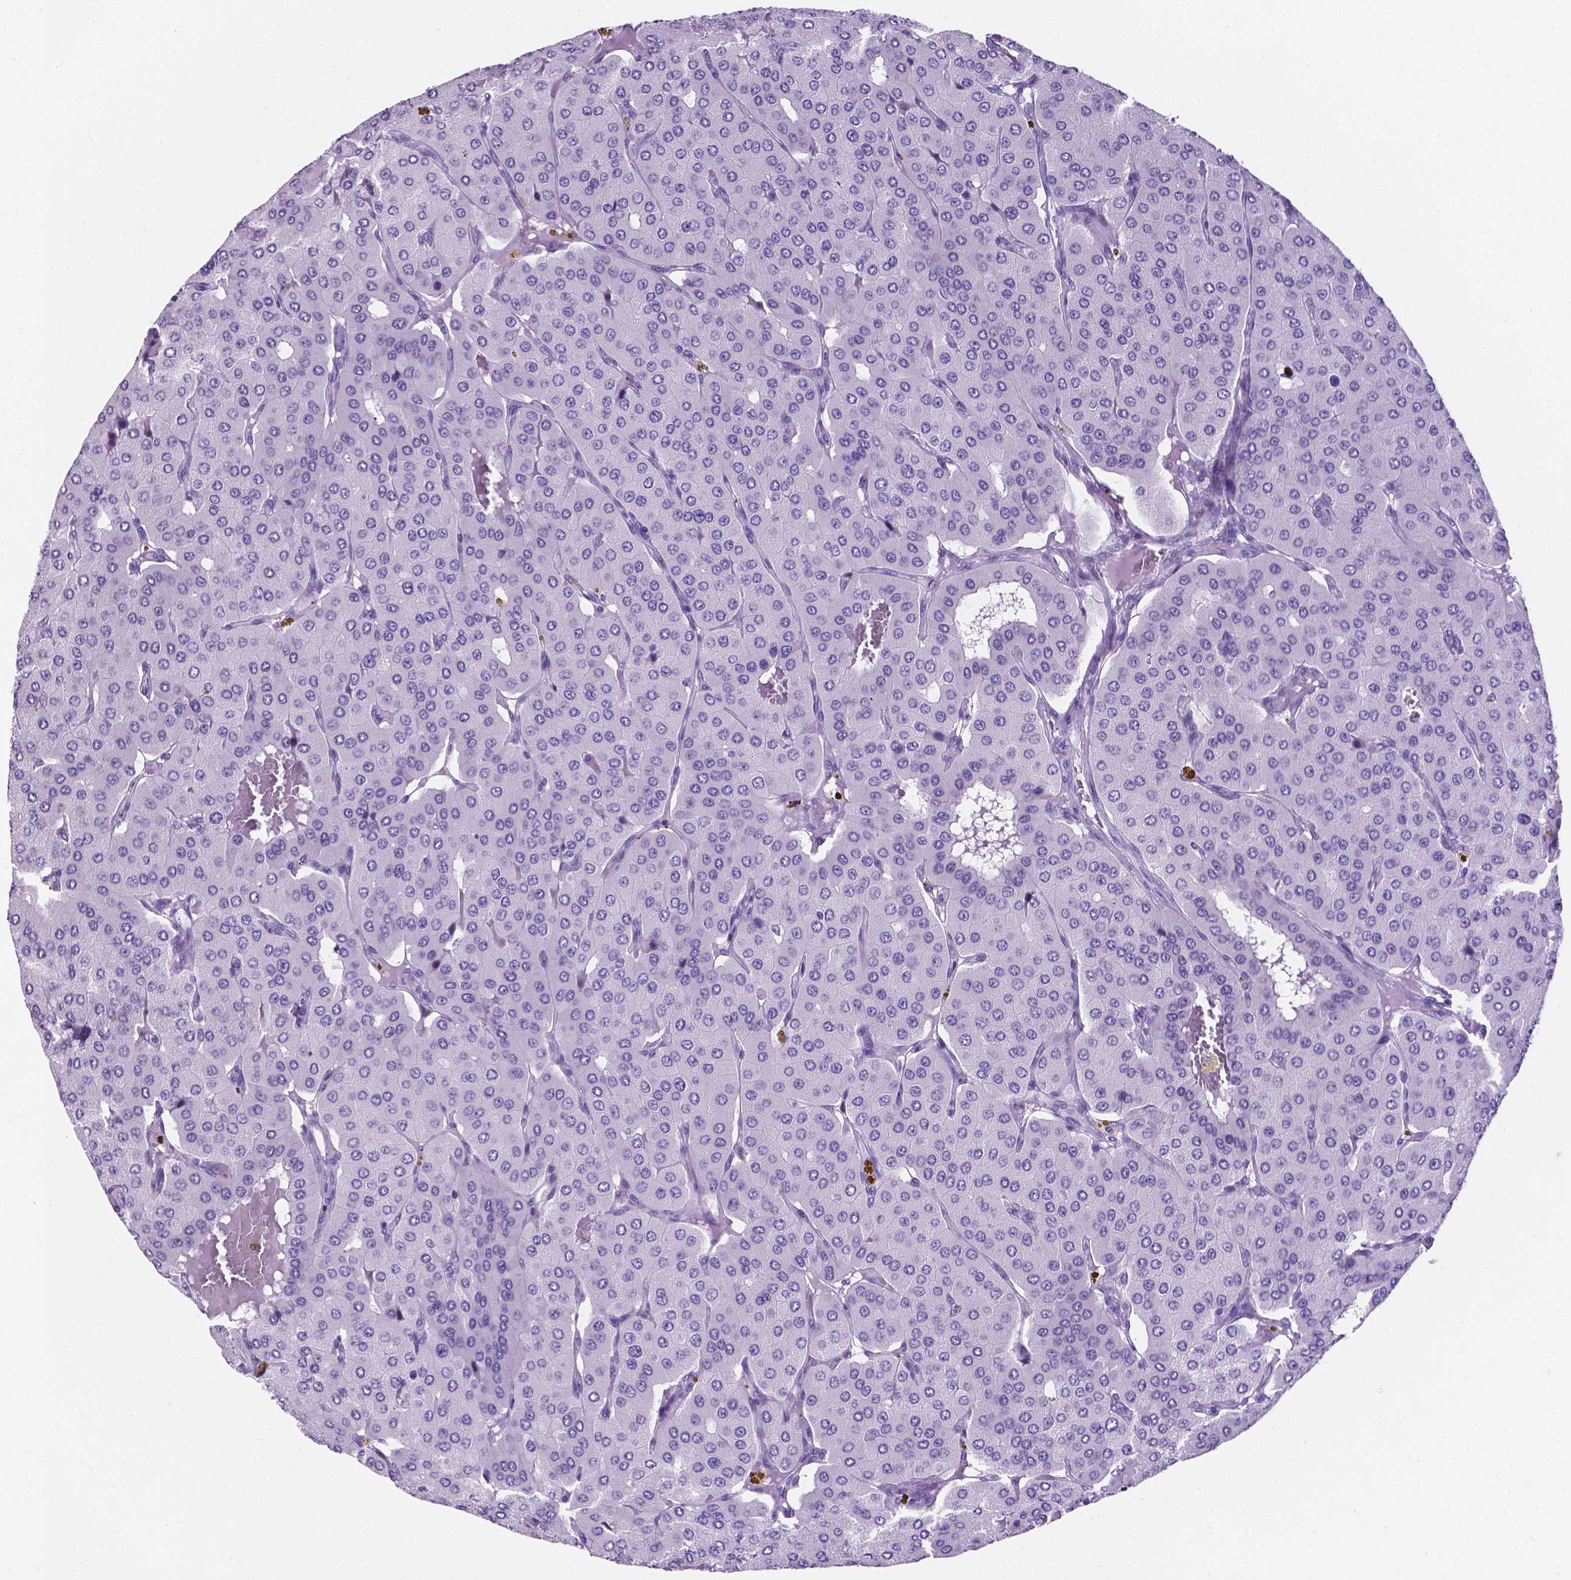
{"staining": {"intensity": "negative", "quantity": "none", "location": "none"}, "tissue": "parathyroid gland", "cell_type": "Glandular cells", "image_type": "normal", "snomed": [{"axis": "morphology", "description": "Normal tissue, NOS"}, {"axis": "morphology", "description": "Adenoma, NOS"}, {"axis": "topography", "description": "Parathyroid gland"}], "caption": "Protein analysis of normal parathyroid gland demonstrates no significant staining in glandular cells. (Stains: DAB immunohistochemistry (IHC) with hematoxylin counter stain, Microscopy: brightfield microscopy at high magnification).", "gene": "C17orf107", "patient": {"sex": "female", "age": 86}}